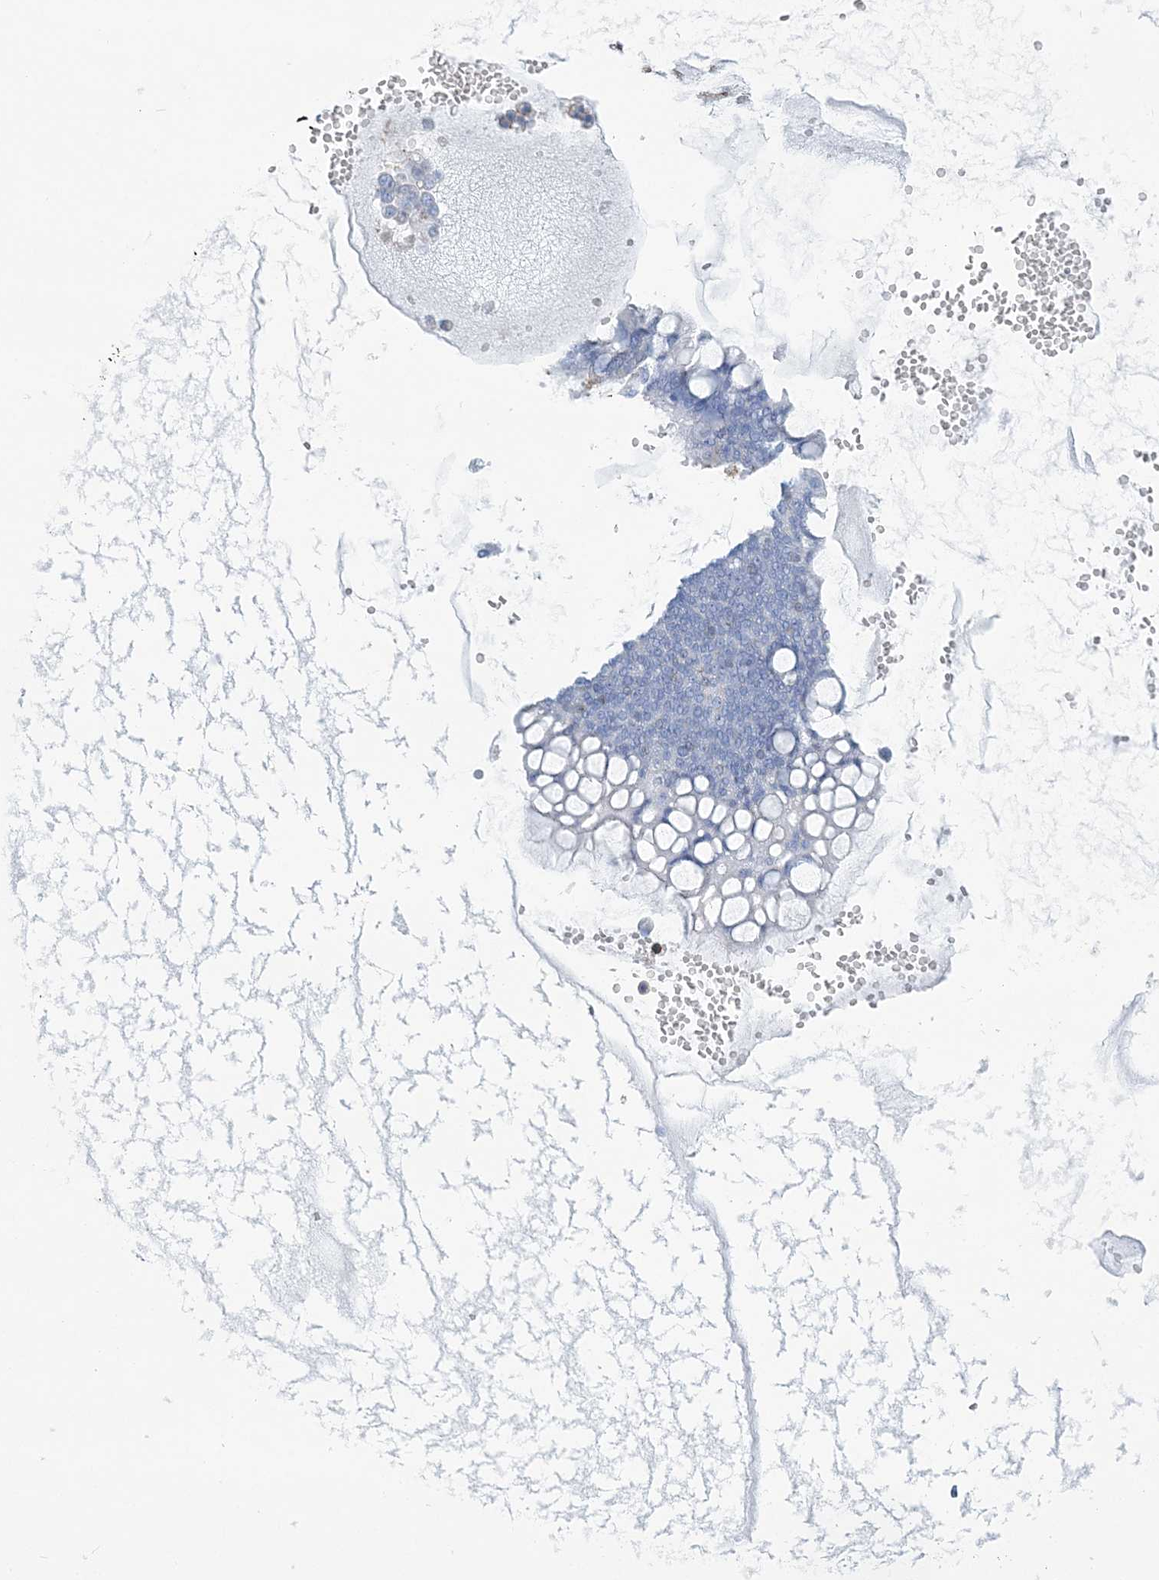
{"staining": {"intensity": "negative", "quantity": "none", "location": "none"}, "tissue": "ovarian cancer", "cell_type": "Tumor cells", "image_type": "cancer", "snomed": [{"axis": "morphology", "description": "Cystadenocarcinoma, mucinous, NOS"}, {"axis": "topography", "description": "Ovary"}], "caption": "Immunohistochemical staining of ovarian cancer demonstrates no significant expression in tumor cells.", "gene": "NKX6-1", "patient": {"sex": "female", "age": 73}}